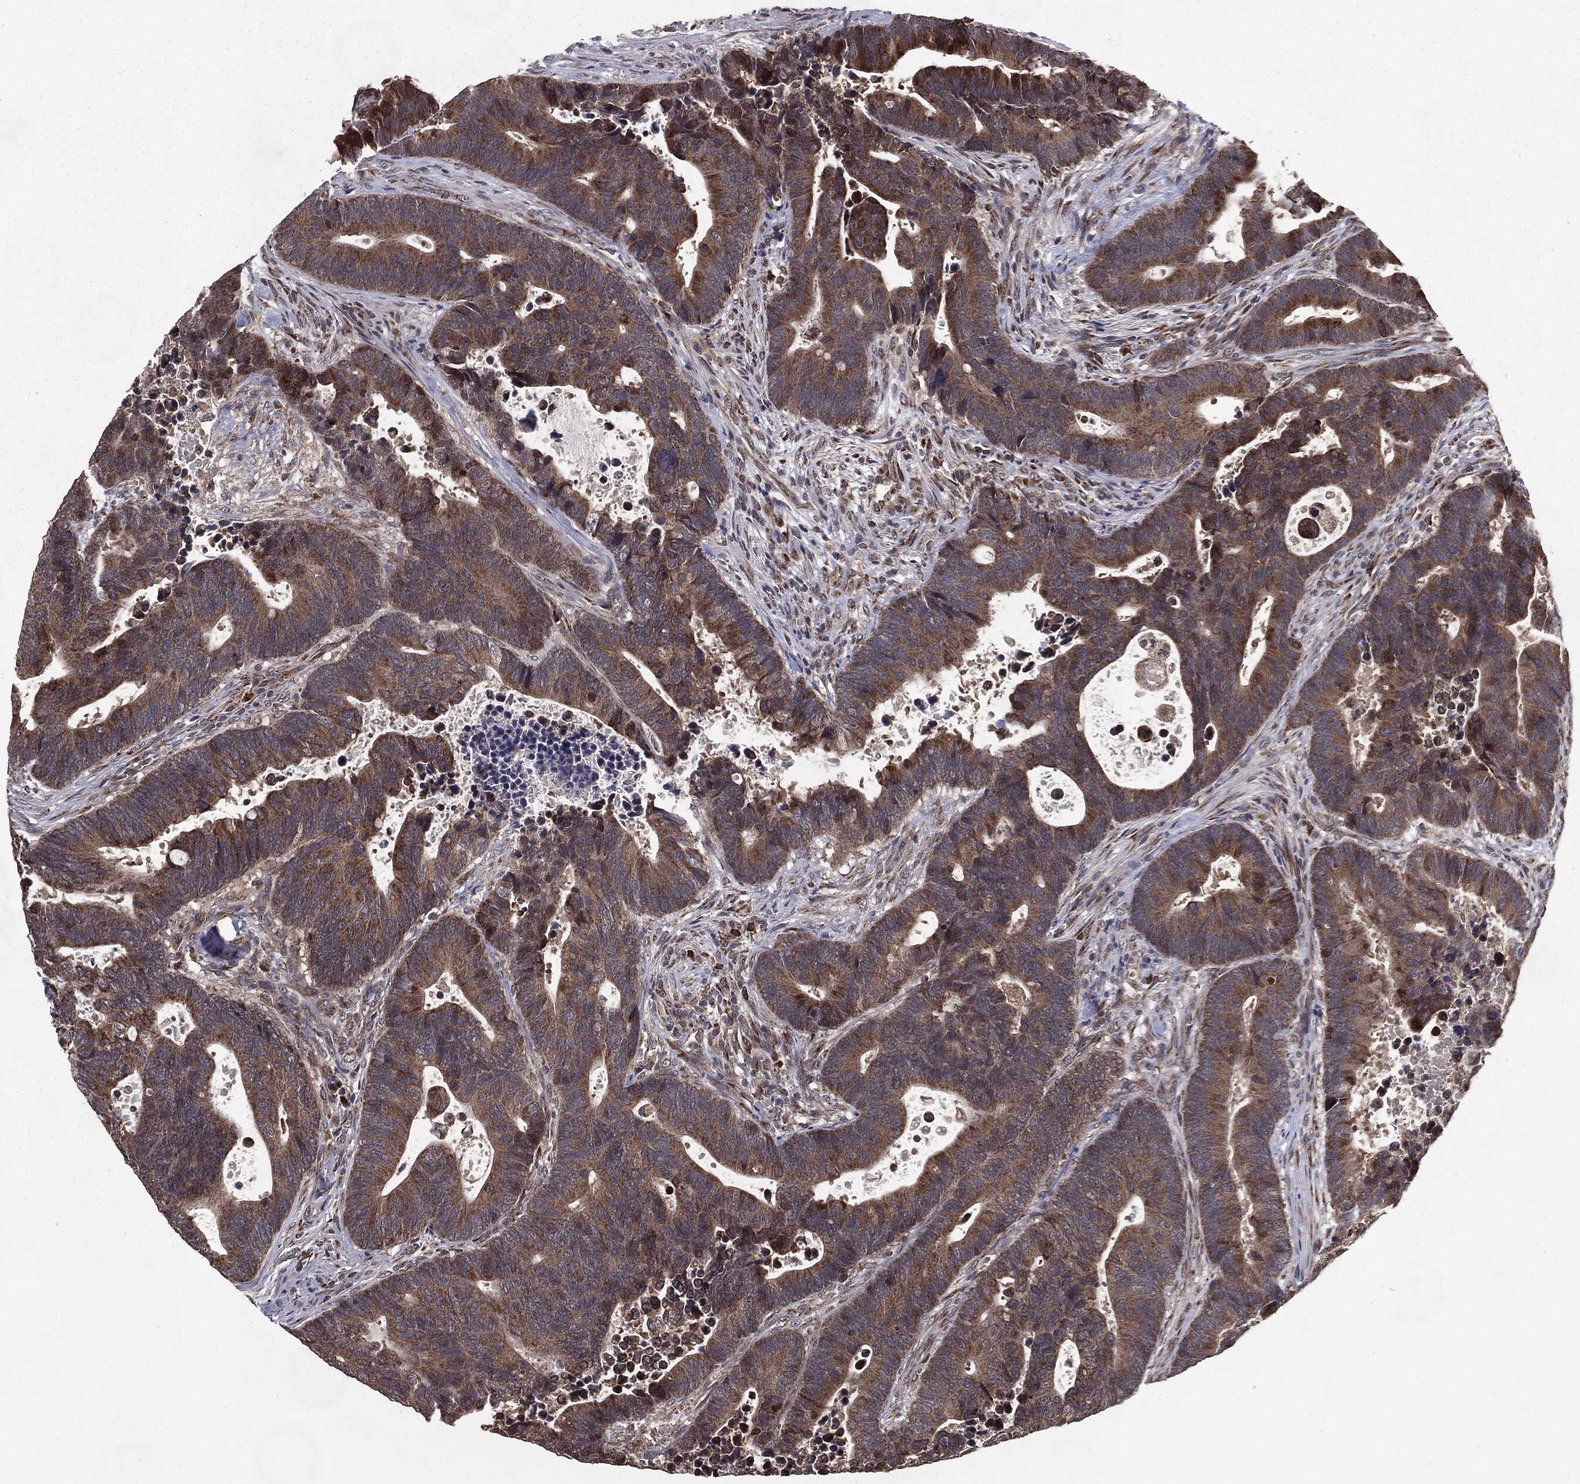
{"staining": {"intensity": "moderate", "quantity": ">75%", "location": "cytoplasmic/membranous"}, "tissue": "colorectal cancer", "cell_type": "Tumor cells", "image_type": "cancer", "snomed": [{"axis": "morphology", "description": "Adenocarcinoma, NOS"}, {"axis": "topography", "description": "Colon"}], "caption": "Colorectal cancer (adenocarcinoma) stained with a brown dye displays moderate cytoplasmic/membranous positive expression in about >75% of tumor cells.", "gene": "HDAC5", "patient": {"sex": "male", "age": 75}}